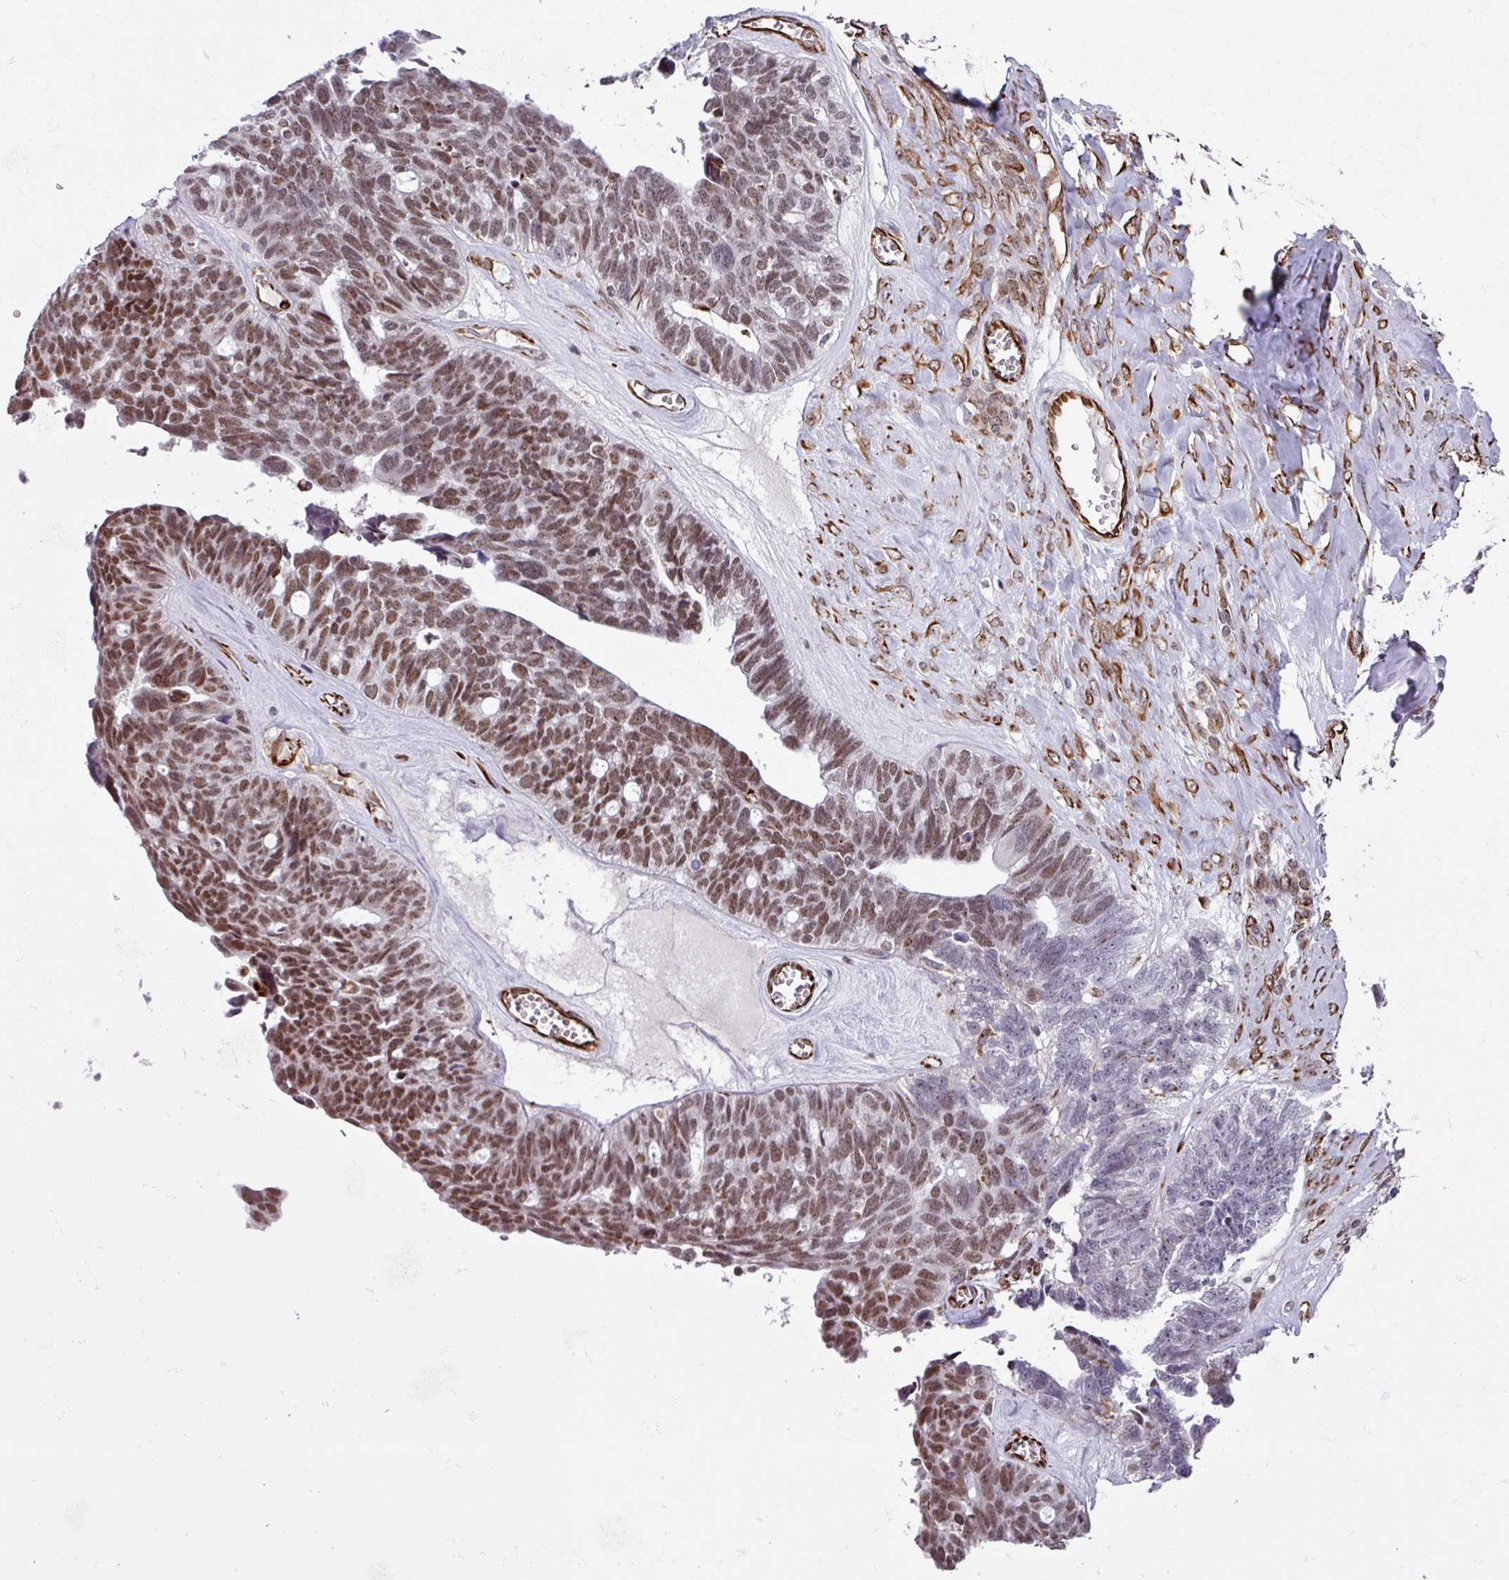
{"staining": {"intensity": "moderate", "quantity": ">75%", "location": "nuclear"}, "tissue": "ovarian cancer", "cell_type": "Tumor cells", "image_type": "cancer", "snomed": [{"axis": "morphology", "description": "Cystadenocarcinoma, serous, NOS"}, {"axis": "topography", "description": "Ovary"}], "caption": "A histopathology image of serous cystadenocarcinoma (ovarian) stained for a protein demonstrates moderate nuclear brown staining in tumor cells. (Brightfield microscopy of DAB IHC at high magnification).", "gene": "CHD3", "patient": {"sex": "female", "age": 79}}